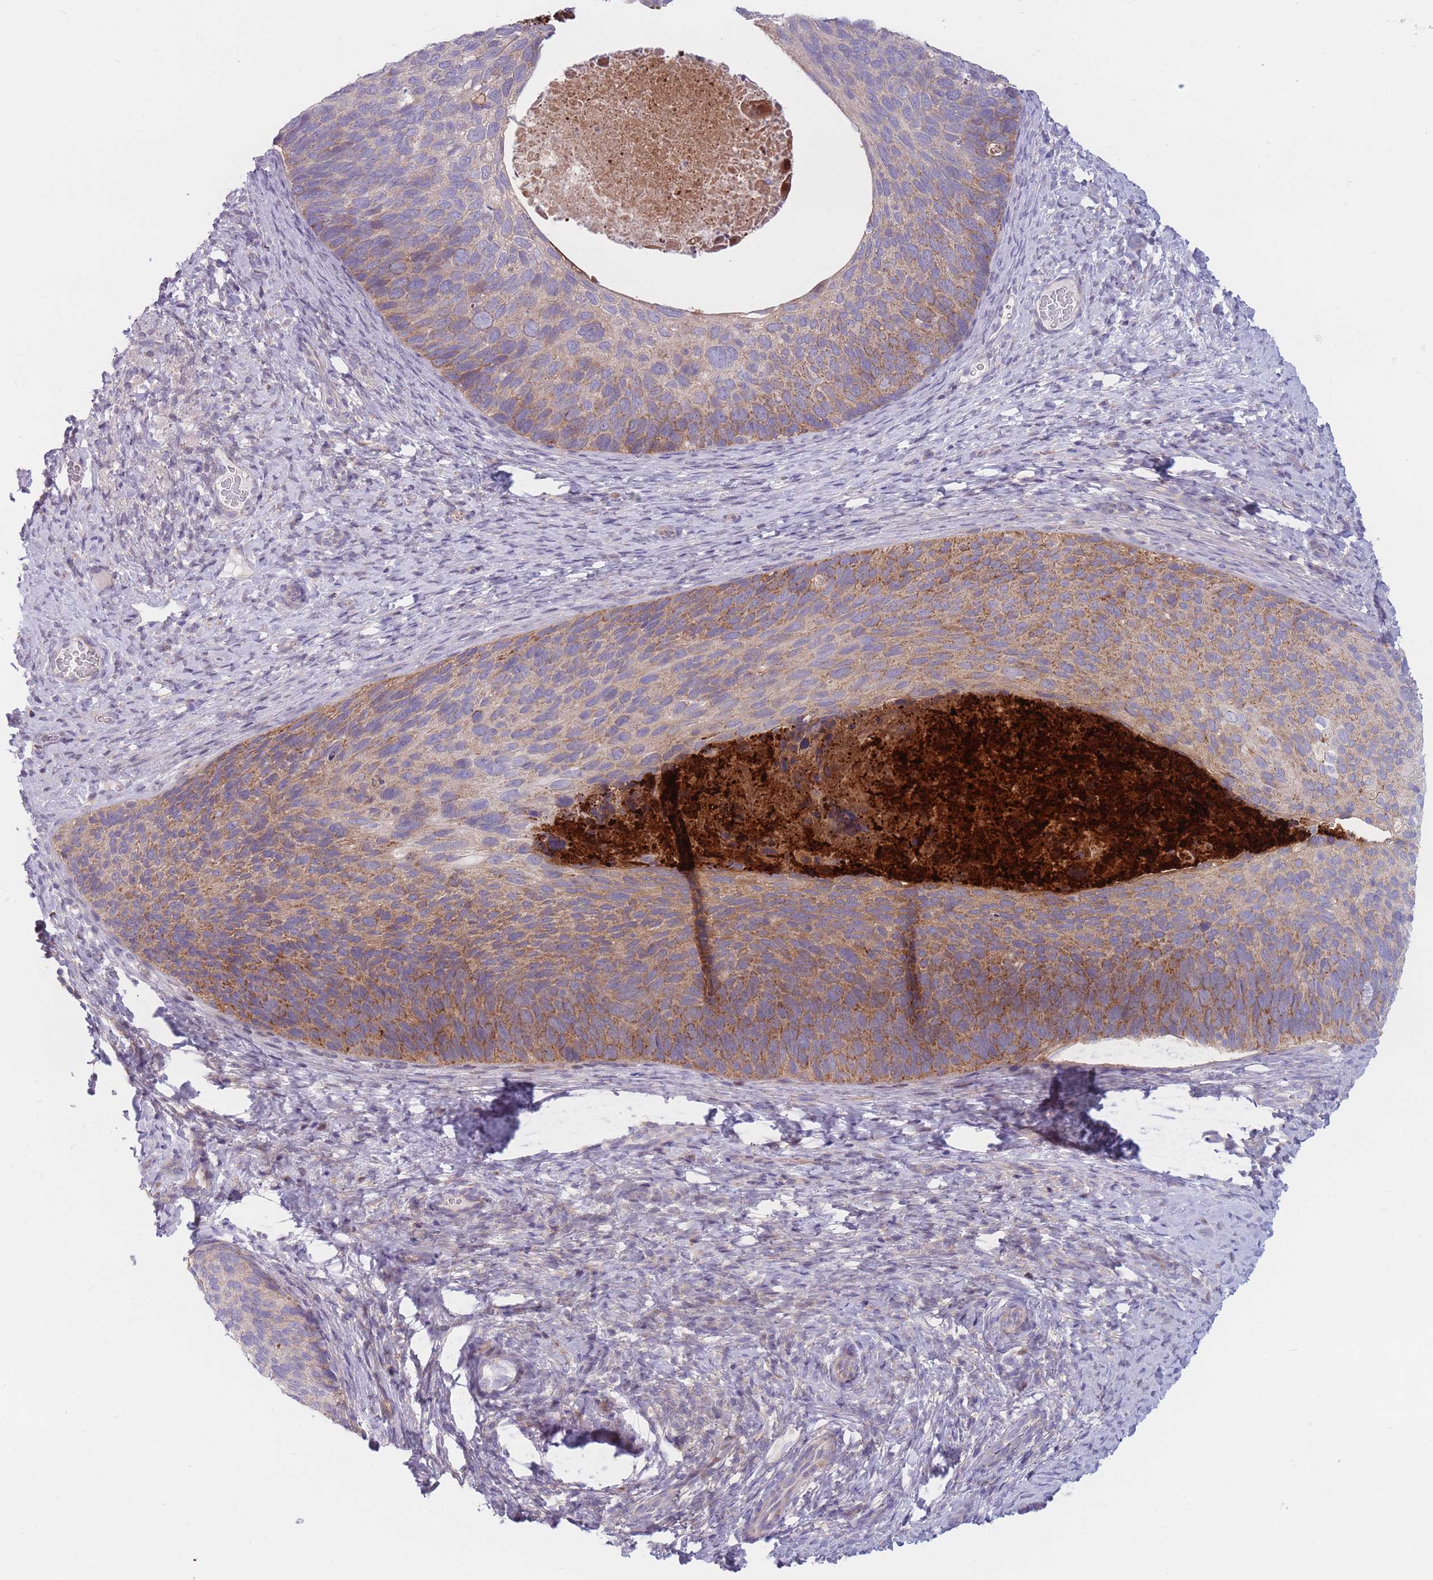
{"staining": {"intensity": "moderate", "quantity": "25%-75%", "location": "cytoplasmic/membranous"}, "tissue": "cervical cancer", "cell_type": "Tumor cells", "image_type": "cancer", "snomed": [{"axis": "morphology", "description": "Squamous cell carcinoma, NOS"}, {"axis": "topography", "description": "Cervix"}], "caption": "A photomicrograph of cervical cancer (squamous cell carcinoma) stained for a protein displays moderate cytoplasmic/membranous brown staining in tumor cells.", "gene": "PDE4A", "patient": {"sex": "female", "age": 80}}